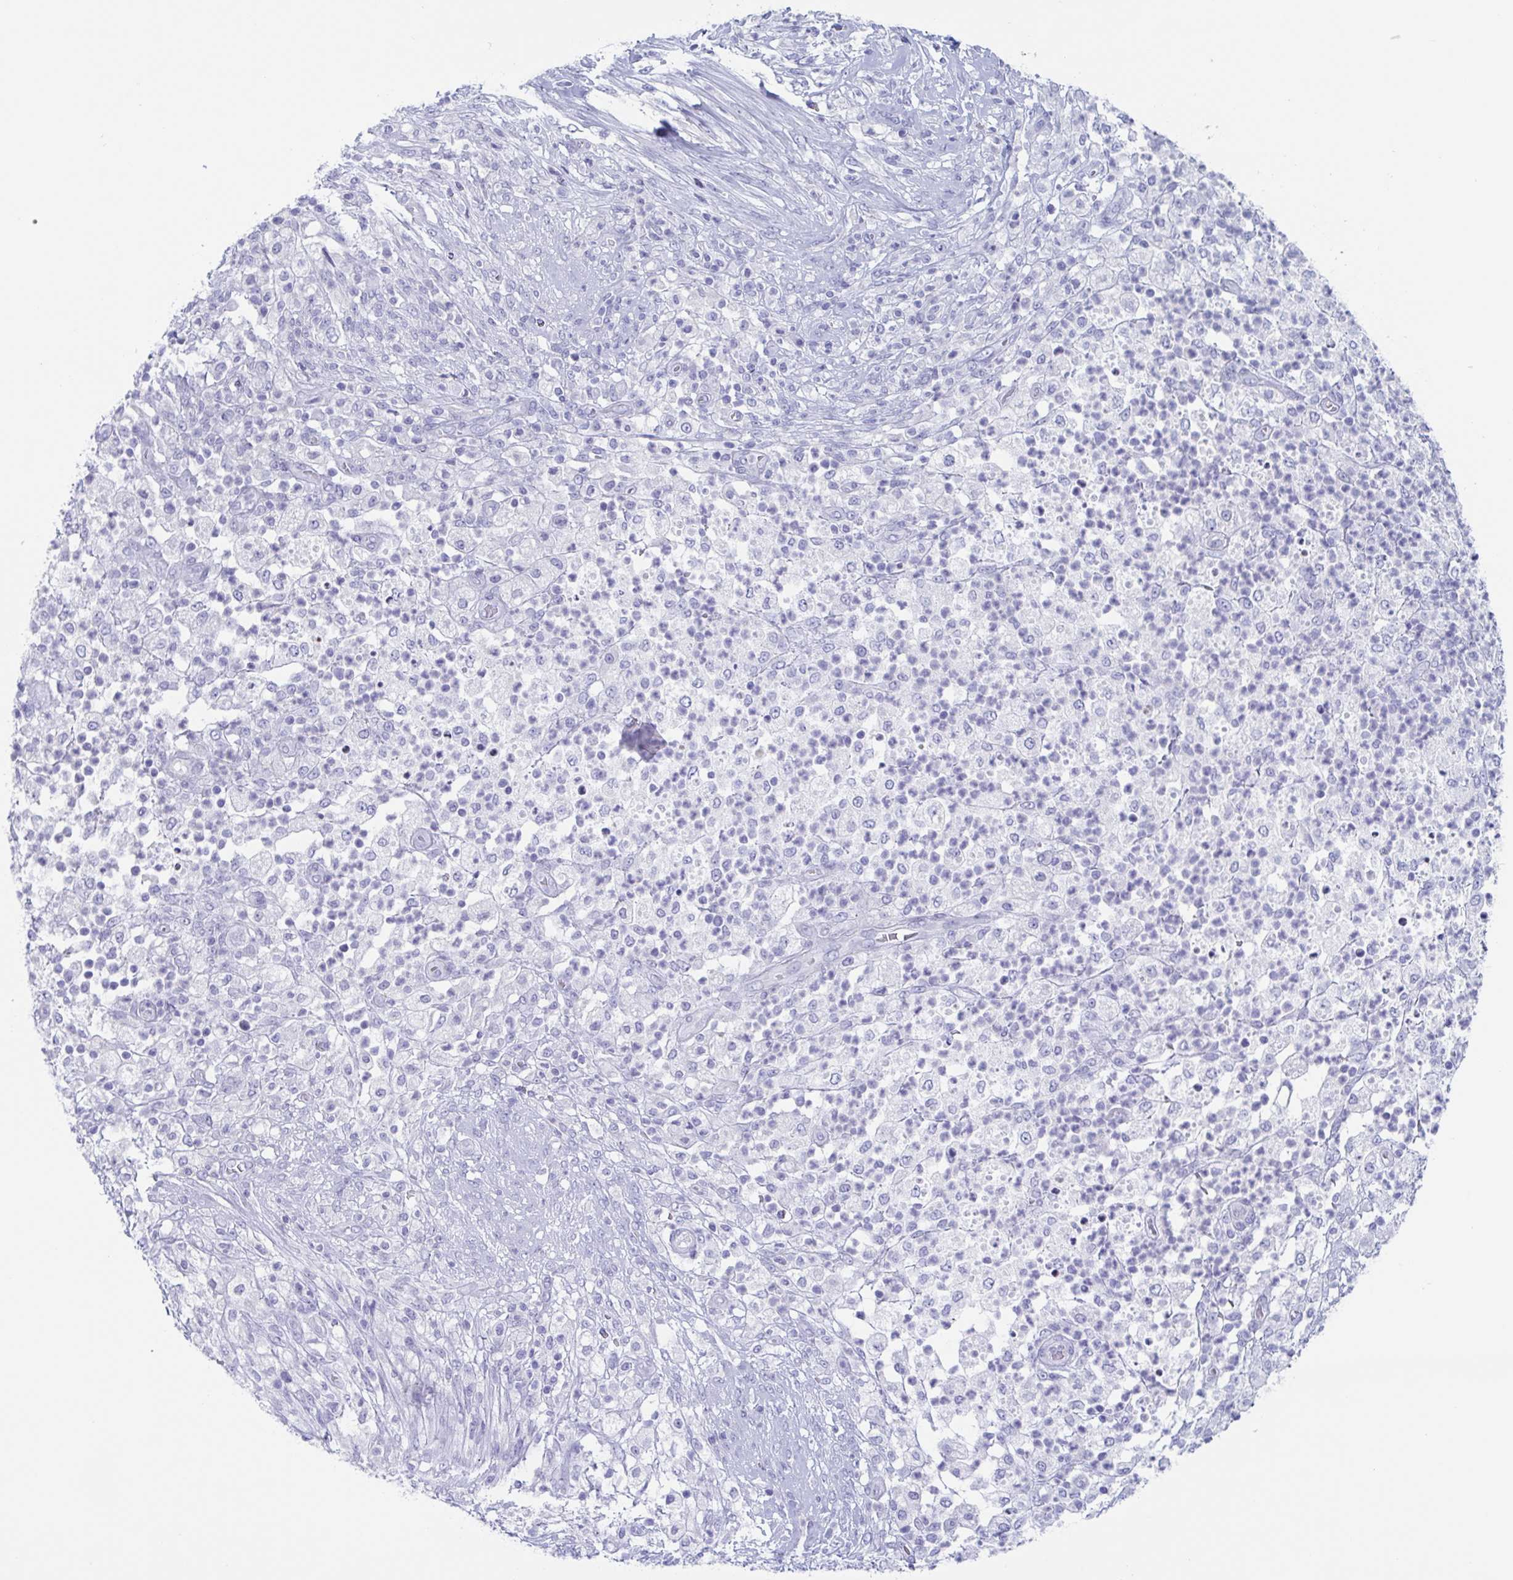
{"staining": {"intensity": "negative", "quantity": "none", "location": "none"}, "tissue": "pancreatic cancer", "cell_type": "Tumor cells", "image_type": "cancer", "snomed": [{"axis": "morphology", "description": "Adenocarcinoma, NOS"}, {"axis": "topography", "description": "Pancreas"}], "caption": "Immunohistochemistry of human adenocarcinoma (pancreatic) displays no positivity in tumor cells.", "gene": "CDX4", "patient": {"sex": "female", "age": 72}}